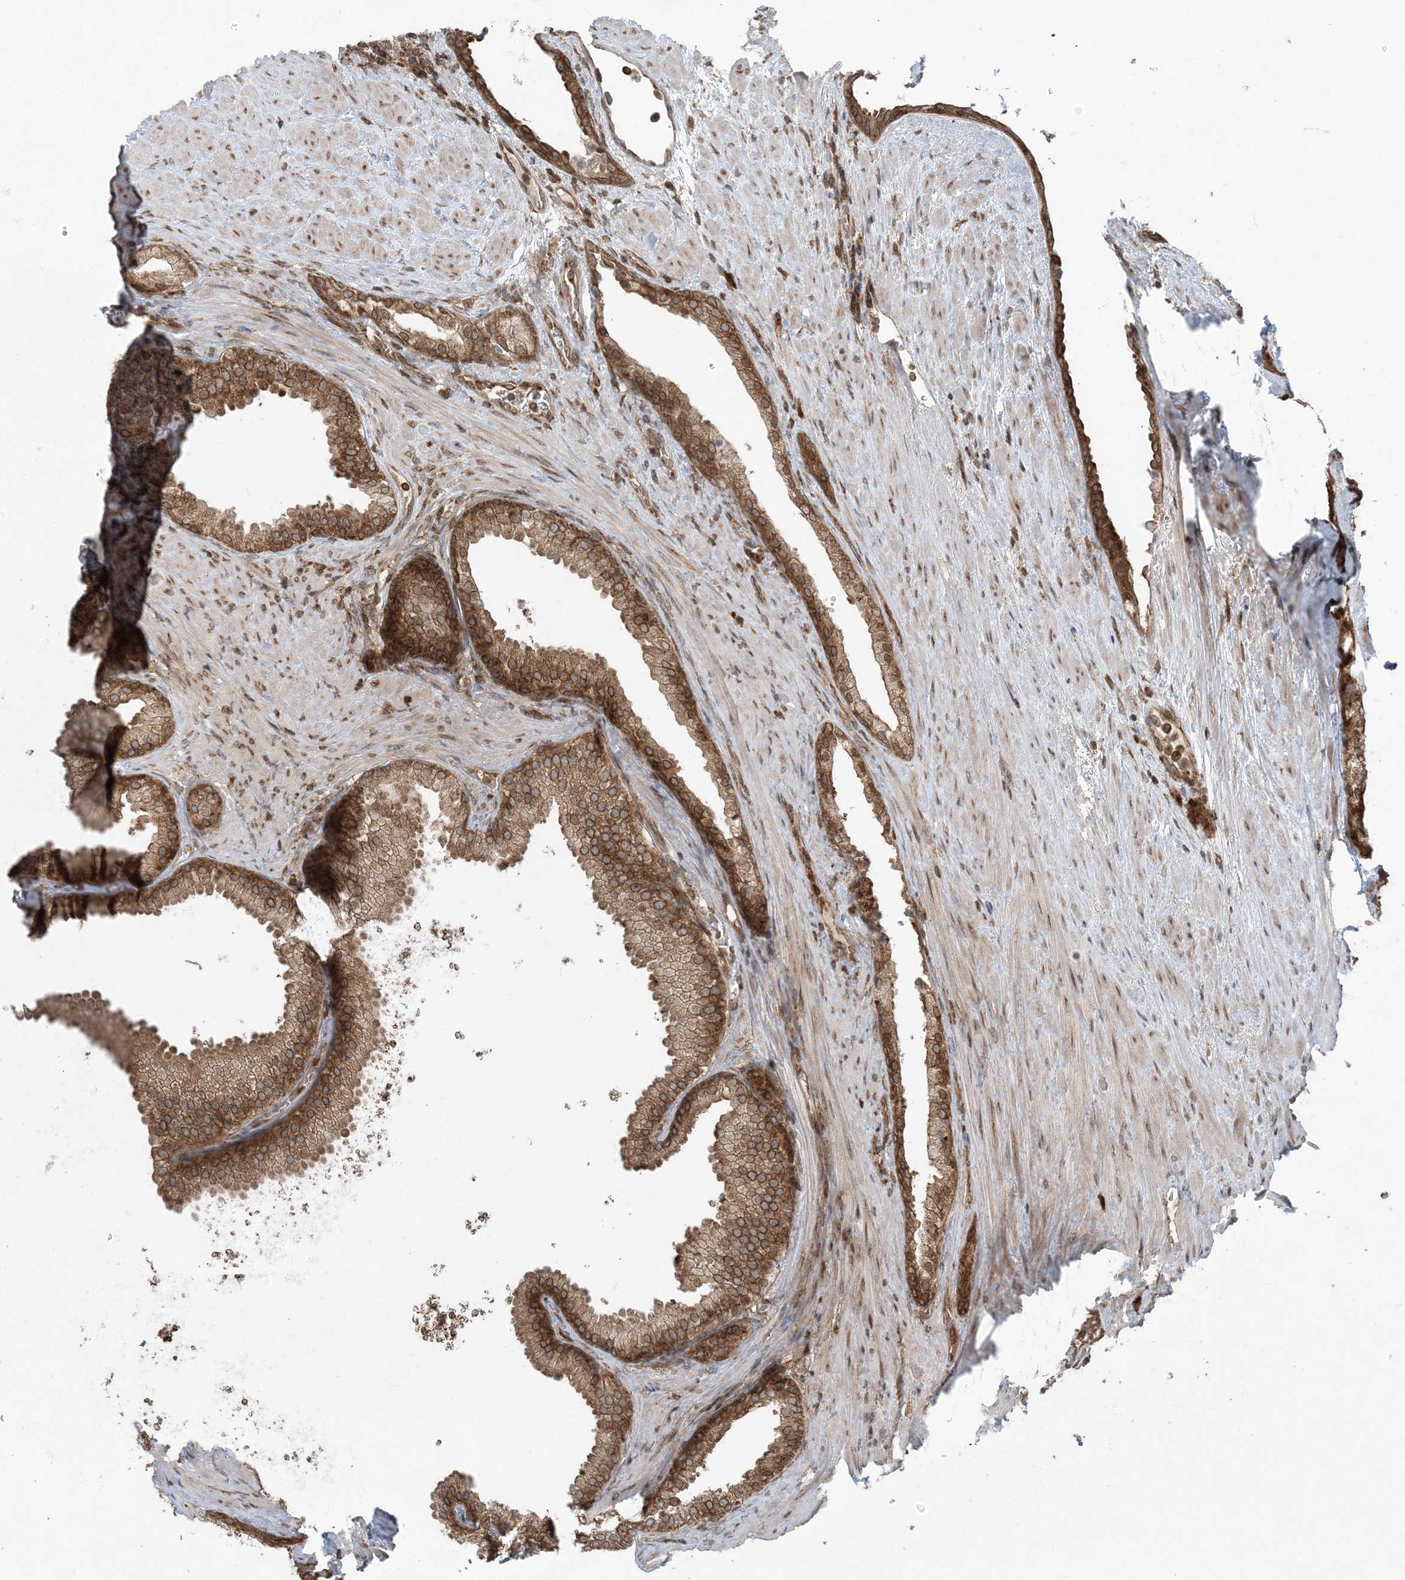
{"staining": {"intensity": "strong", "quantity": ">75%", "location": "cytoplasmic/membranous"}, "tissue": "prostate", "cell_type": "Glandular cells", "image_type": "normal", "snomed": [{"axis": "morphology", "description": "Normal tissue, NOS"}, {"axis": "topography", "description": "Prostate"}], "caption": "Prostate stained with IHC displays strong cytoplasmic/membranous positivity in about >75% of glandular cells. The staining was performed using DAB (3,3'-diaminobenzidine) to visualize the protein expression in brown, while the nuclei were stained in blue with hematoxylin (Magnification: 20x).", "gene": "DDX19B", "patient": {"sex": "male", "age": 76}}